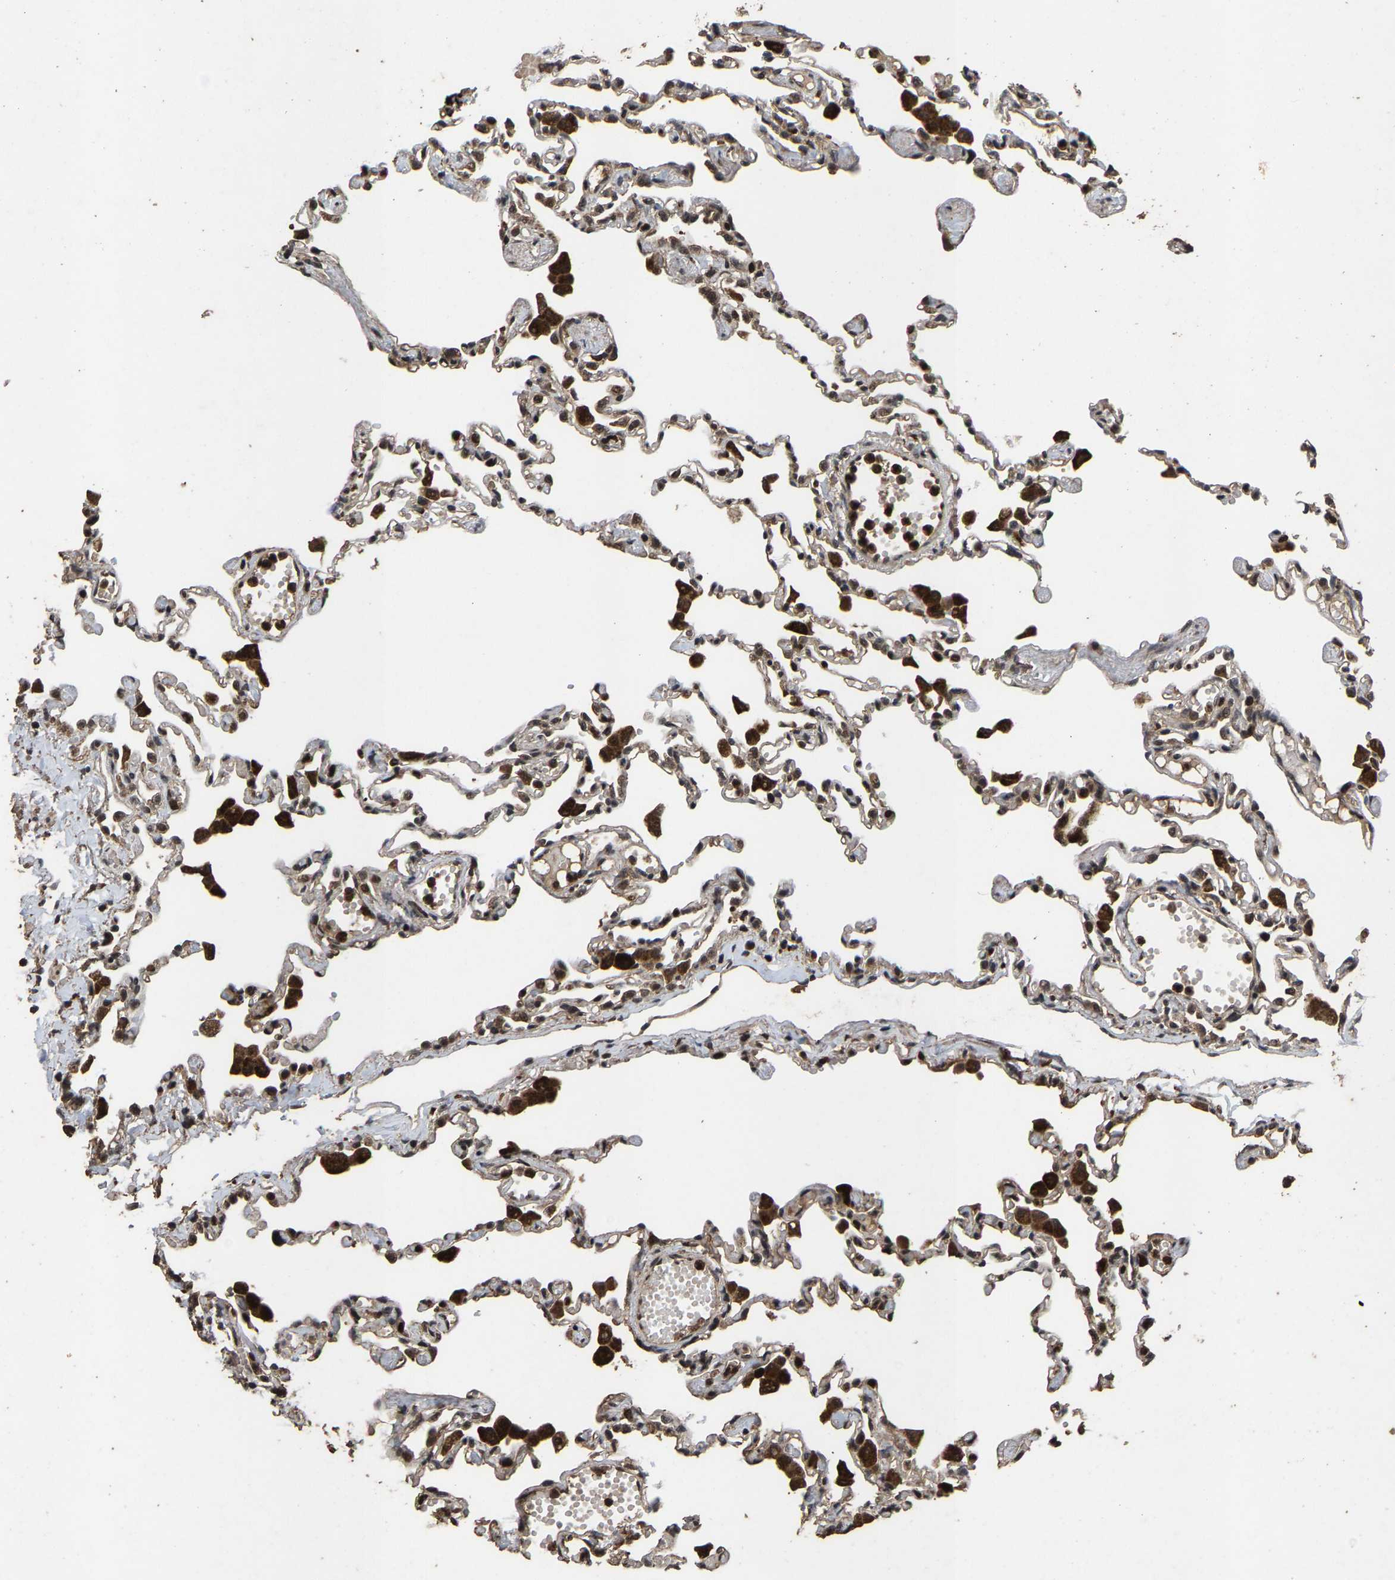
{"staining": {"intensity": "weak", "quantity": "<25%", "location": "cytoplasmic/membranous,nuclear"}, "tissue": "lung", "cell_type": "Alveolar cells", "image_type": "normal", "snomed": [{"axis": "morphology", "description": "Normal tissue, NOS"}, {"axis": "topography", "description": "Bronchus"}, {"axis": "topography", "description": "Lung"}], "caption": "A high-resolution image shows immunohistochemistry (IHC) staining of unremarkable lung, which shows no significant staining in alveolar cells. (DAB (3,3'-diaminobenzidine) IHC visualized using brightfield microscopy, high magnification).", "gene": "HAUS6", "patient": {"sex": "female", "age": 49}}